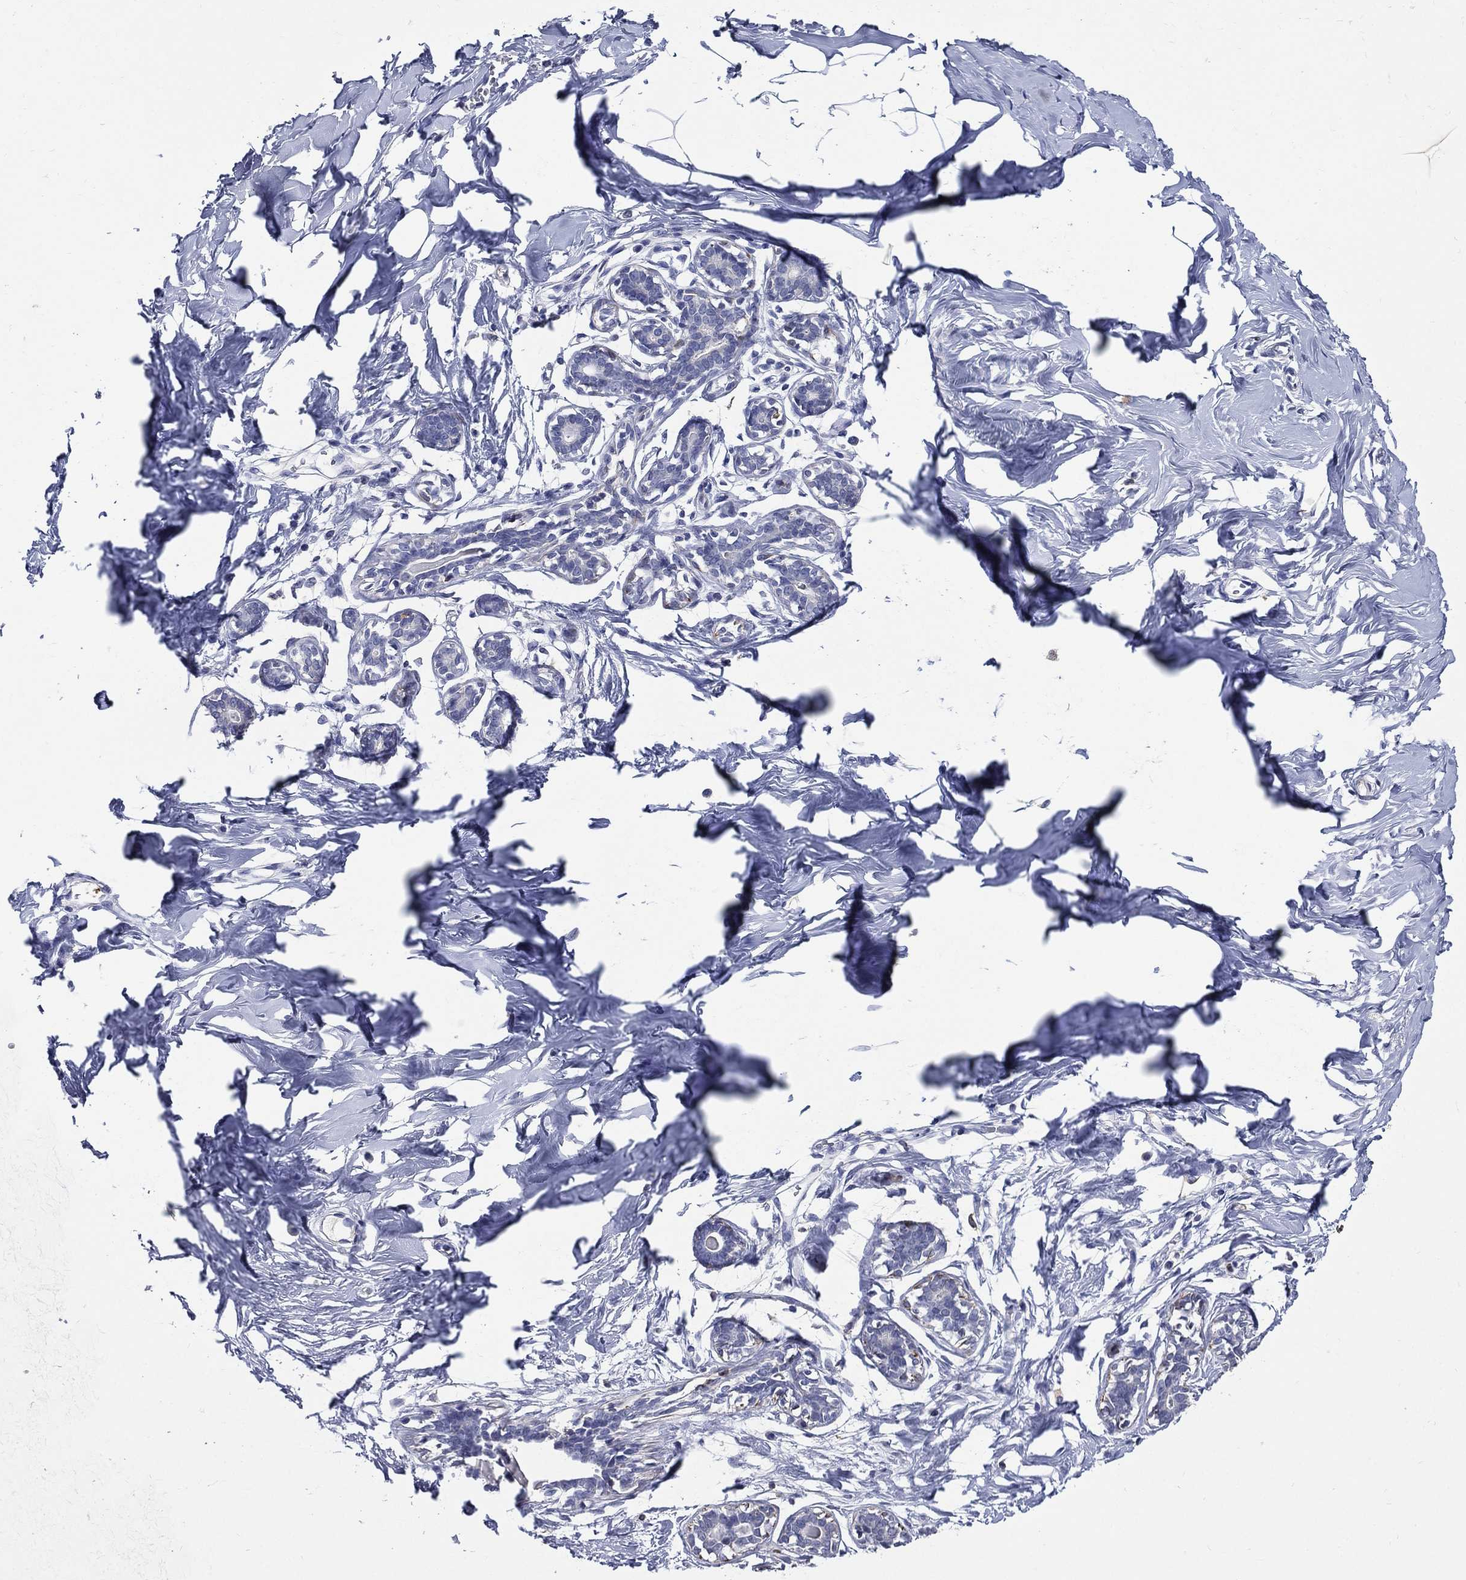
{"staining": {"intensity": "negative", "quantity": "none", "location": "none"}, "tissue": "breast", "cell_type": "Adipocytes", "image_type": "normal", "snomed": [{"axis": "morphology", "description": "Normal tissue, NOS"}, {"axis": "morphology", "description": "Lobular carcinoma, in situ"}, {"axis": "topography", "description": "Breast"}], "caption": "IHC of normal breast reveals no expression in adipocytes. The staining is performed using DAB (3,3'-diaminobenzidine) brown chromogen with nuclei counter-stained in using hematoxylin.", "gene": "GPR171", "patient": {"sex": "female", "age": 35}}